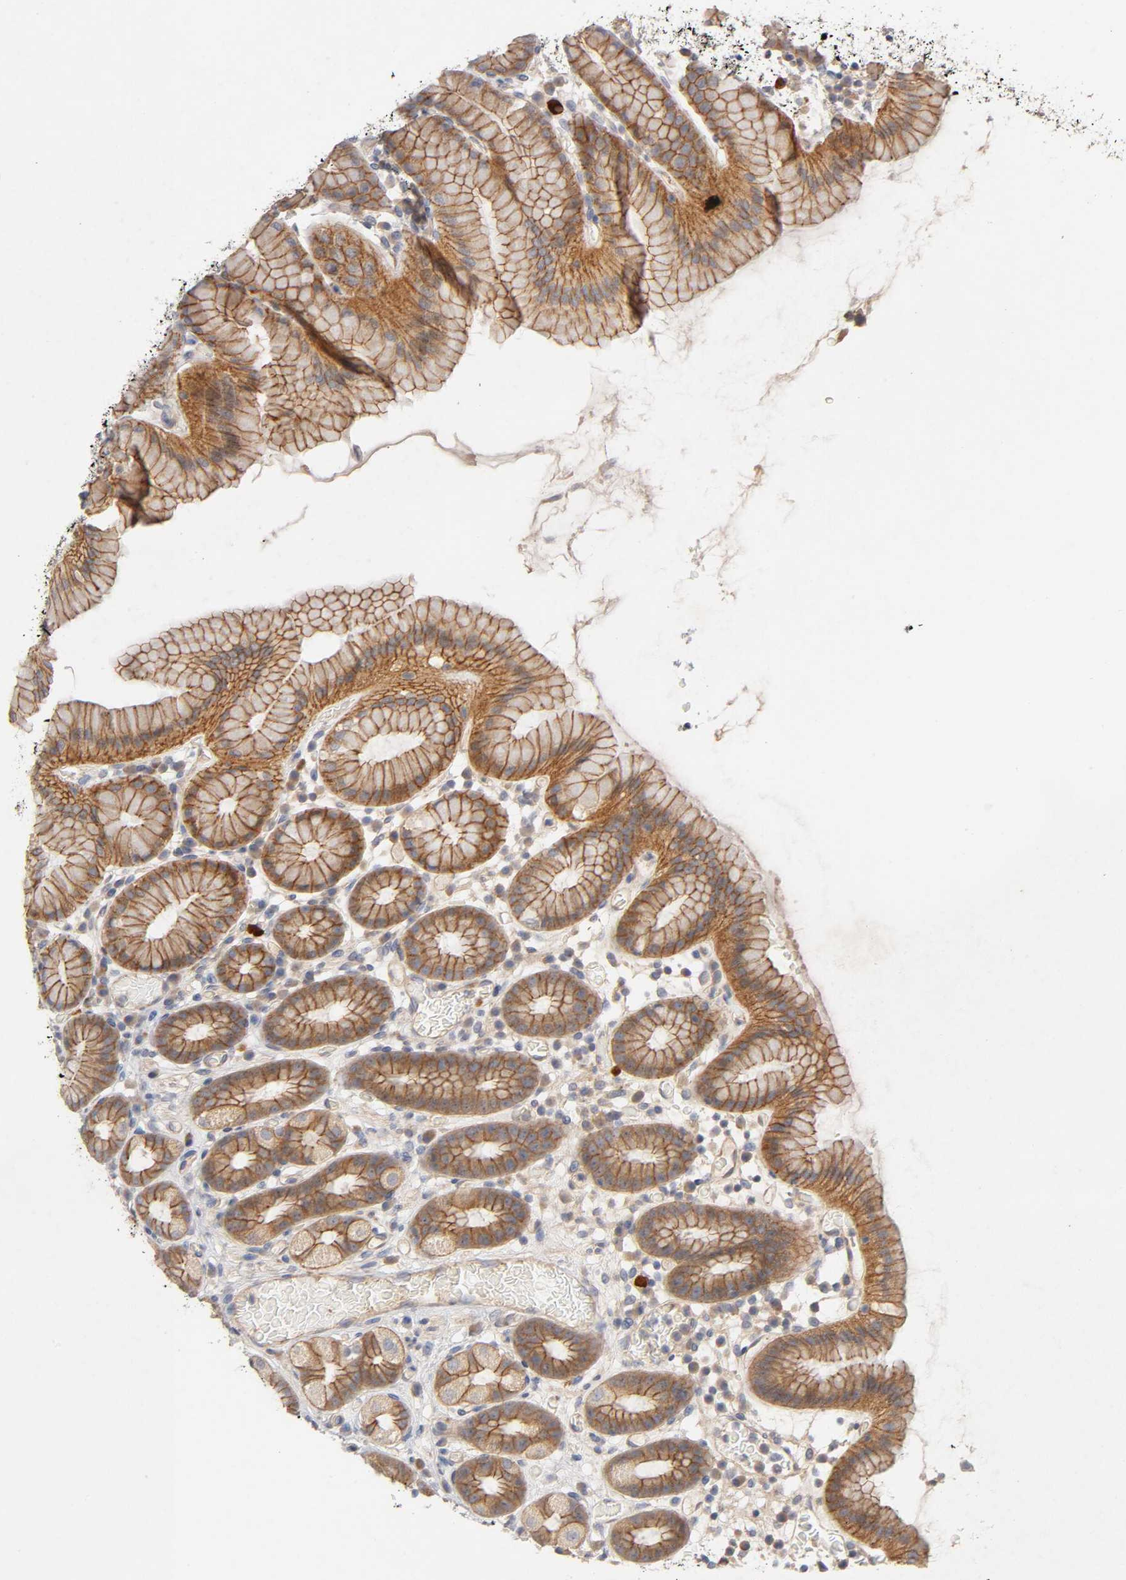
{"staining": {"intensity": "moderate", "quantity": ">75%", "location": "cytoplasmic/membranous"}, "tissue": "stomach", "cell_type": "Glandular cells", "image_type": "normal", "snomed": [{"axis": "morphology", "description": "Normal tissue, NOS"}, {"axis": "topography", "description": "Stomach, upper"}], "caption": "This is a histology image of IHC staining of unremarkable stomach, which shows moderate positivity in the cytoplasmic/membranous of glandular cells.", "gene": "PDZD11", "patient": {"sex": "male", "age": 68}}